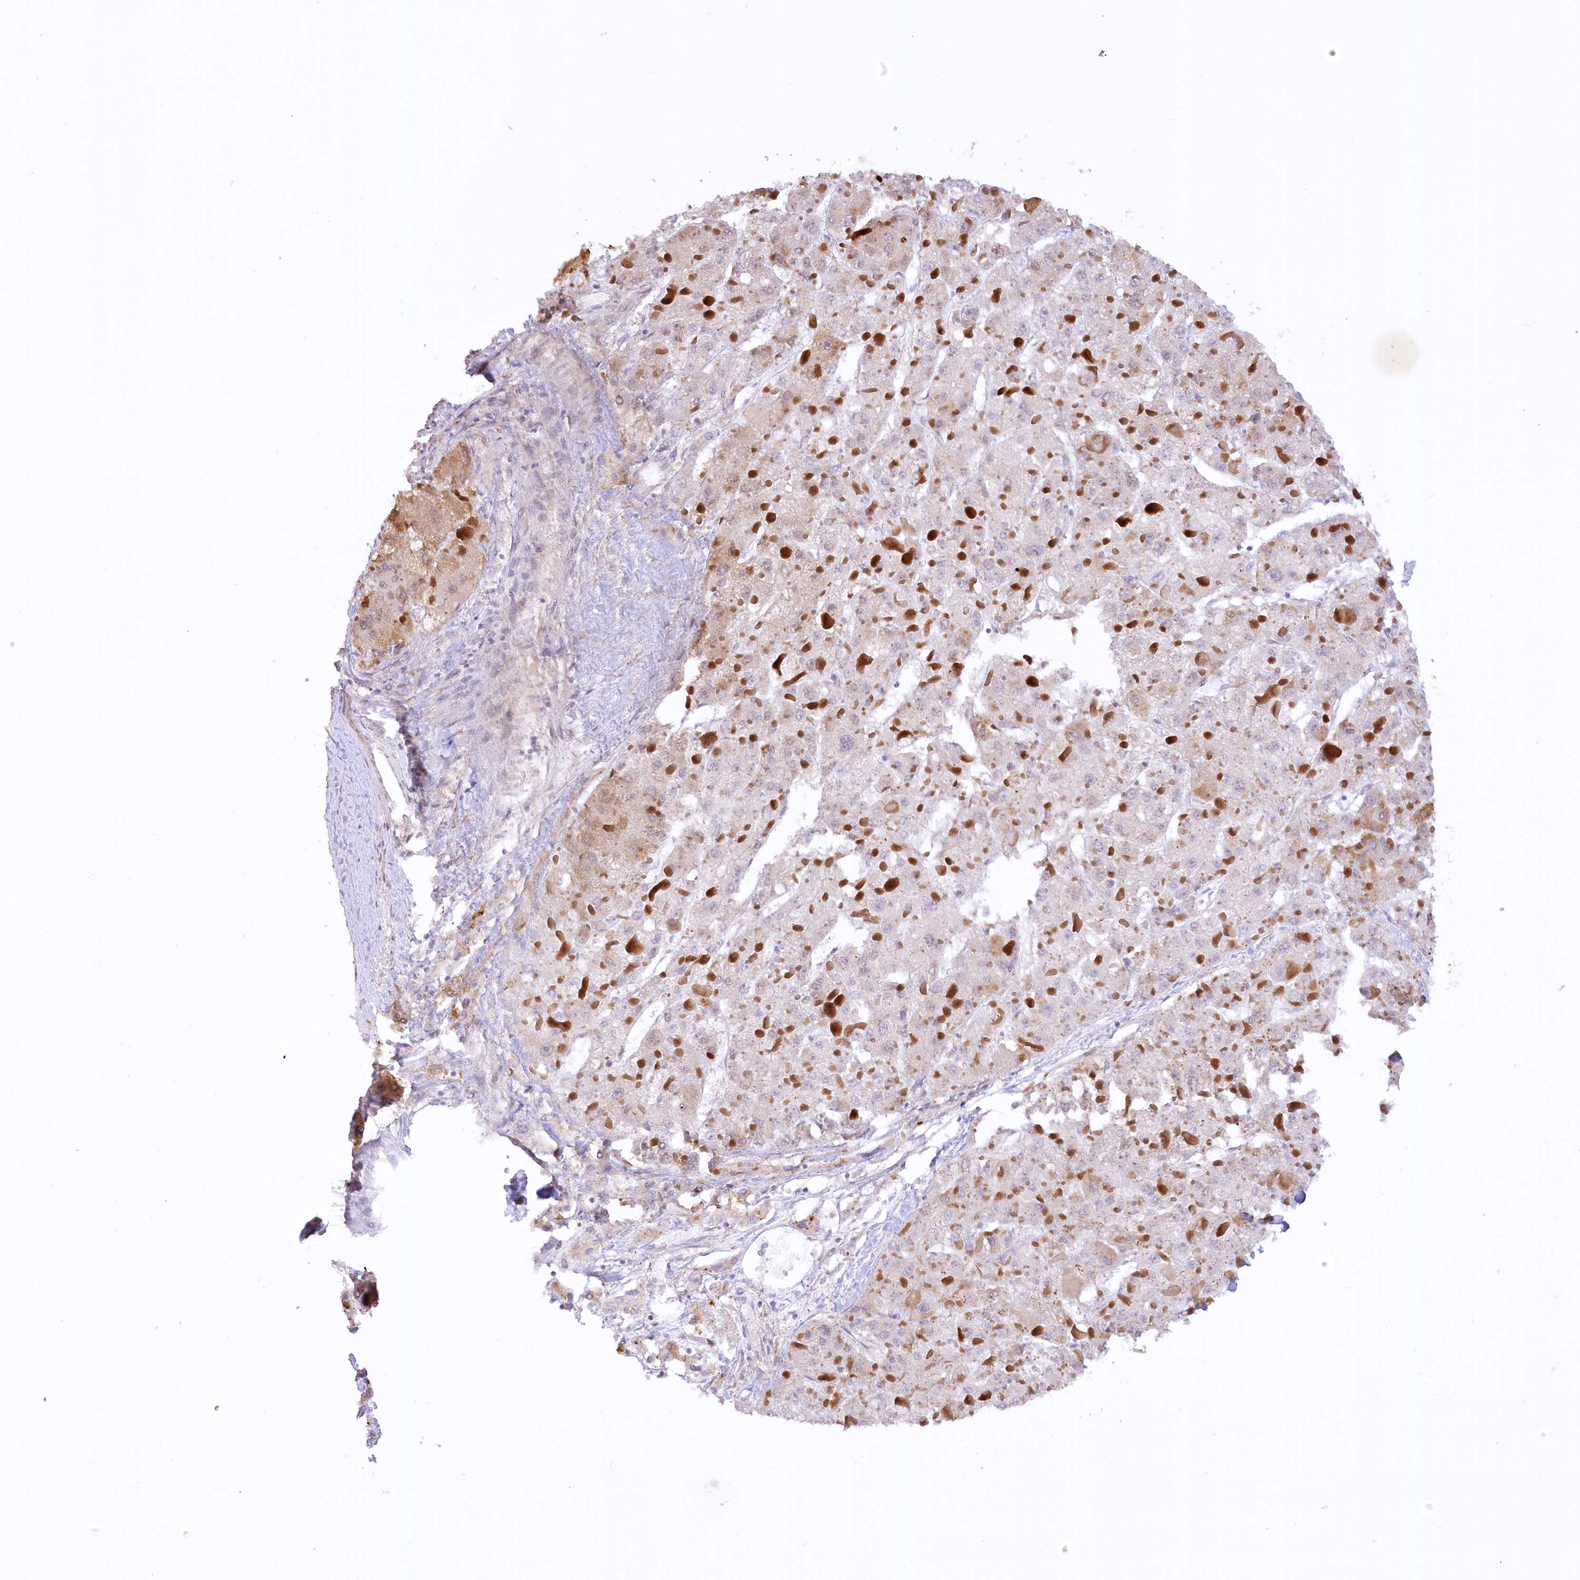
{"staining": {"intensity": "moderate", "quantity": "25%-75%", "location": "cytoplasmic/membranous"}, "tissue": "liver cancer", "cell_type": "Tumor cells", "image_type": "cancer", "snomed": [{"axis": "morphology", "description": "Carcinoma, Hepatocellular, NOS"}, {"axis": "topography", "description": "Liver"}], "caption": "Protein expression analysis of liver cancer (hepatocellular carcinoma) shows moderate cytoplasmic/membranous expression in about 25%-75% of tumor cells.", "gene": "NCKAP5", "patient": {"sex": "female", "age": 73}}